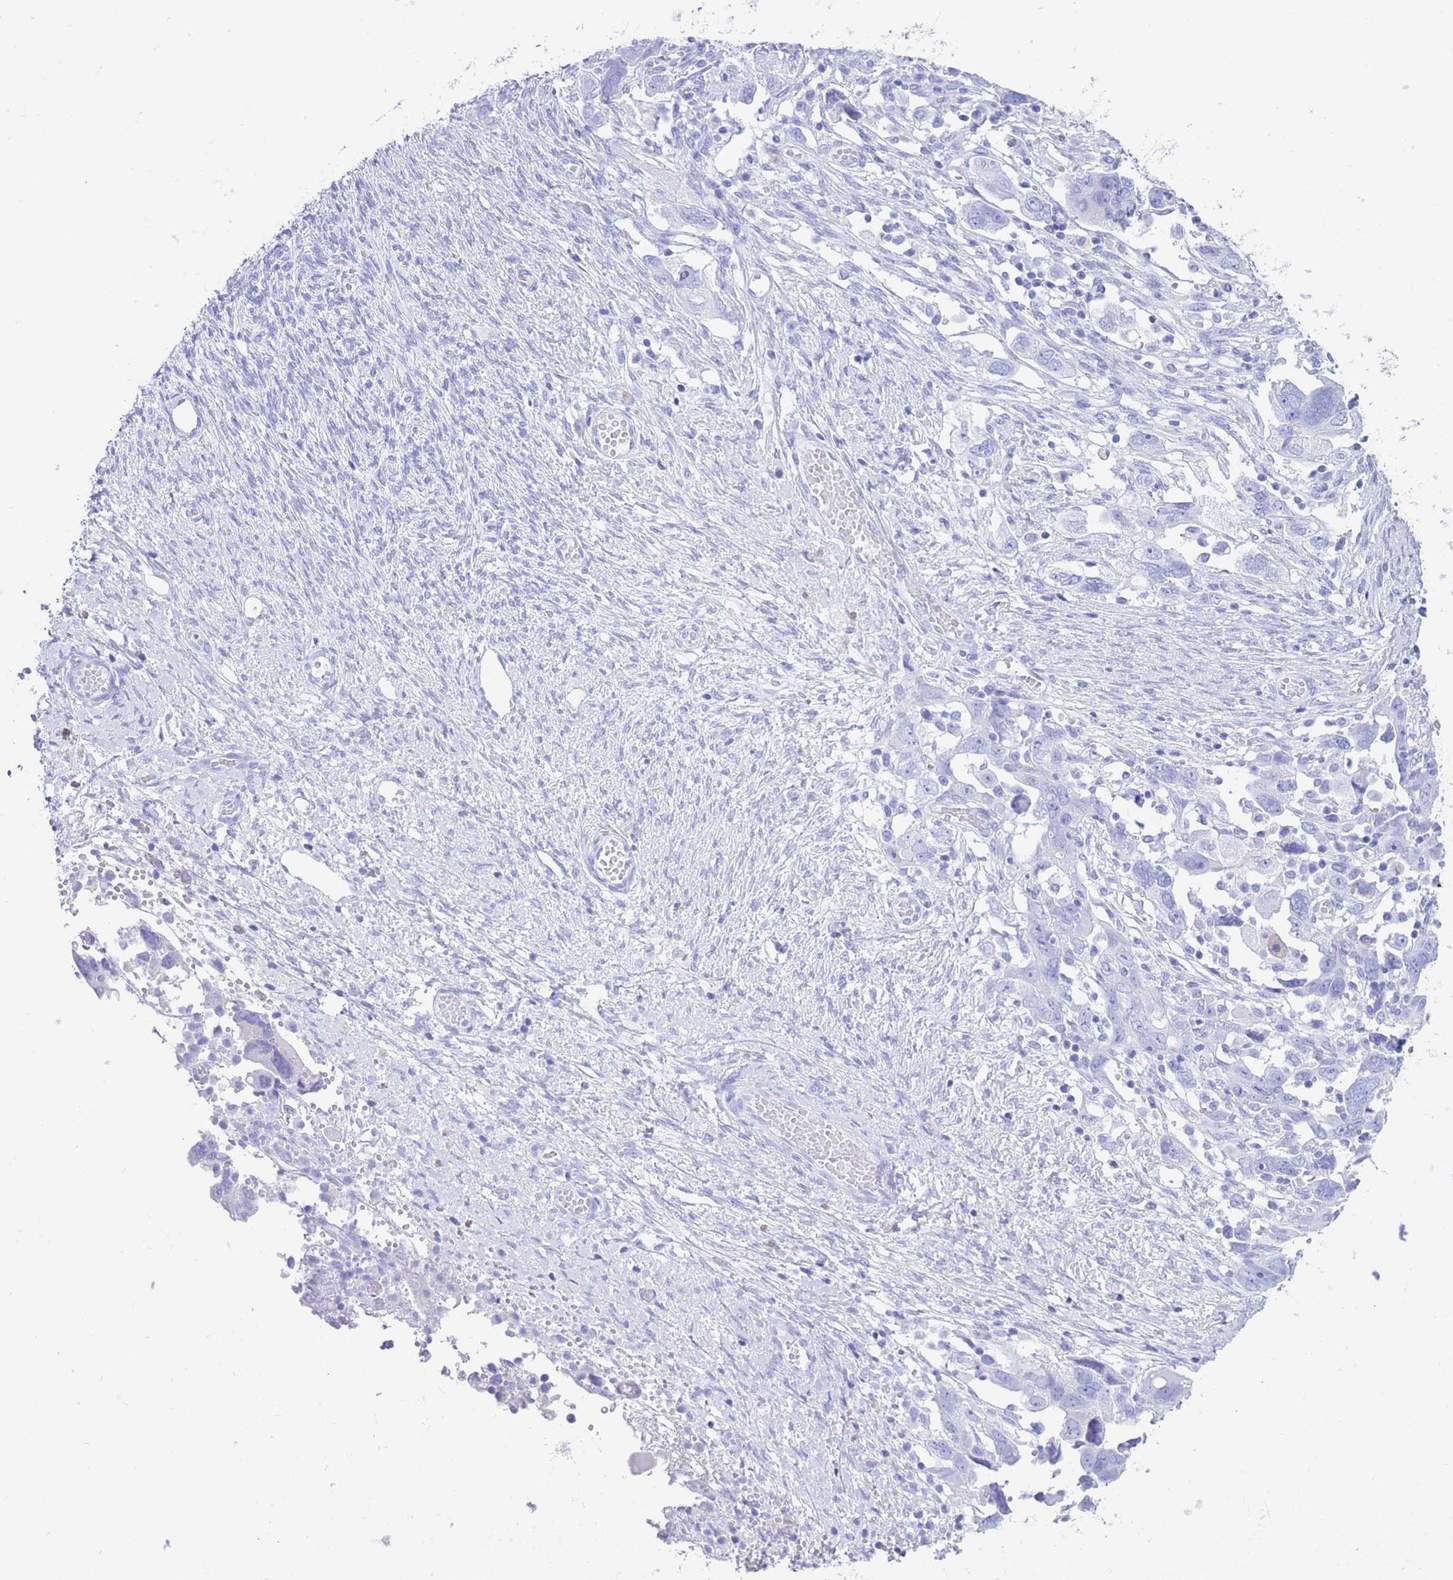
{"staining": {"intensity": "negative", "quantity": "none", "location": "none"}, "tissue": "ovarian cancer", "cell_type": "Tumor cells", "image_type": "cancer", "snomed": [{"axis": "morphology", "description": "Carcinoma, NOS"}, {"axis": "morphology", "description": "Cystadenocarcinoma, serous, NOS"}, {"axis": "topography", "description": "Ovary"}], "caption": "A micrograph of ovarian cancer stained for a protein displays no brown staining in tumor cells.", "gene": "SLCO1B3", "patient": {"sex": "female", "age": 69}}